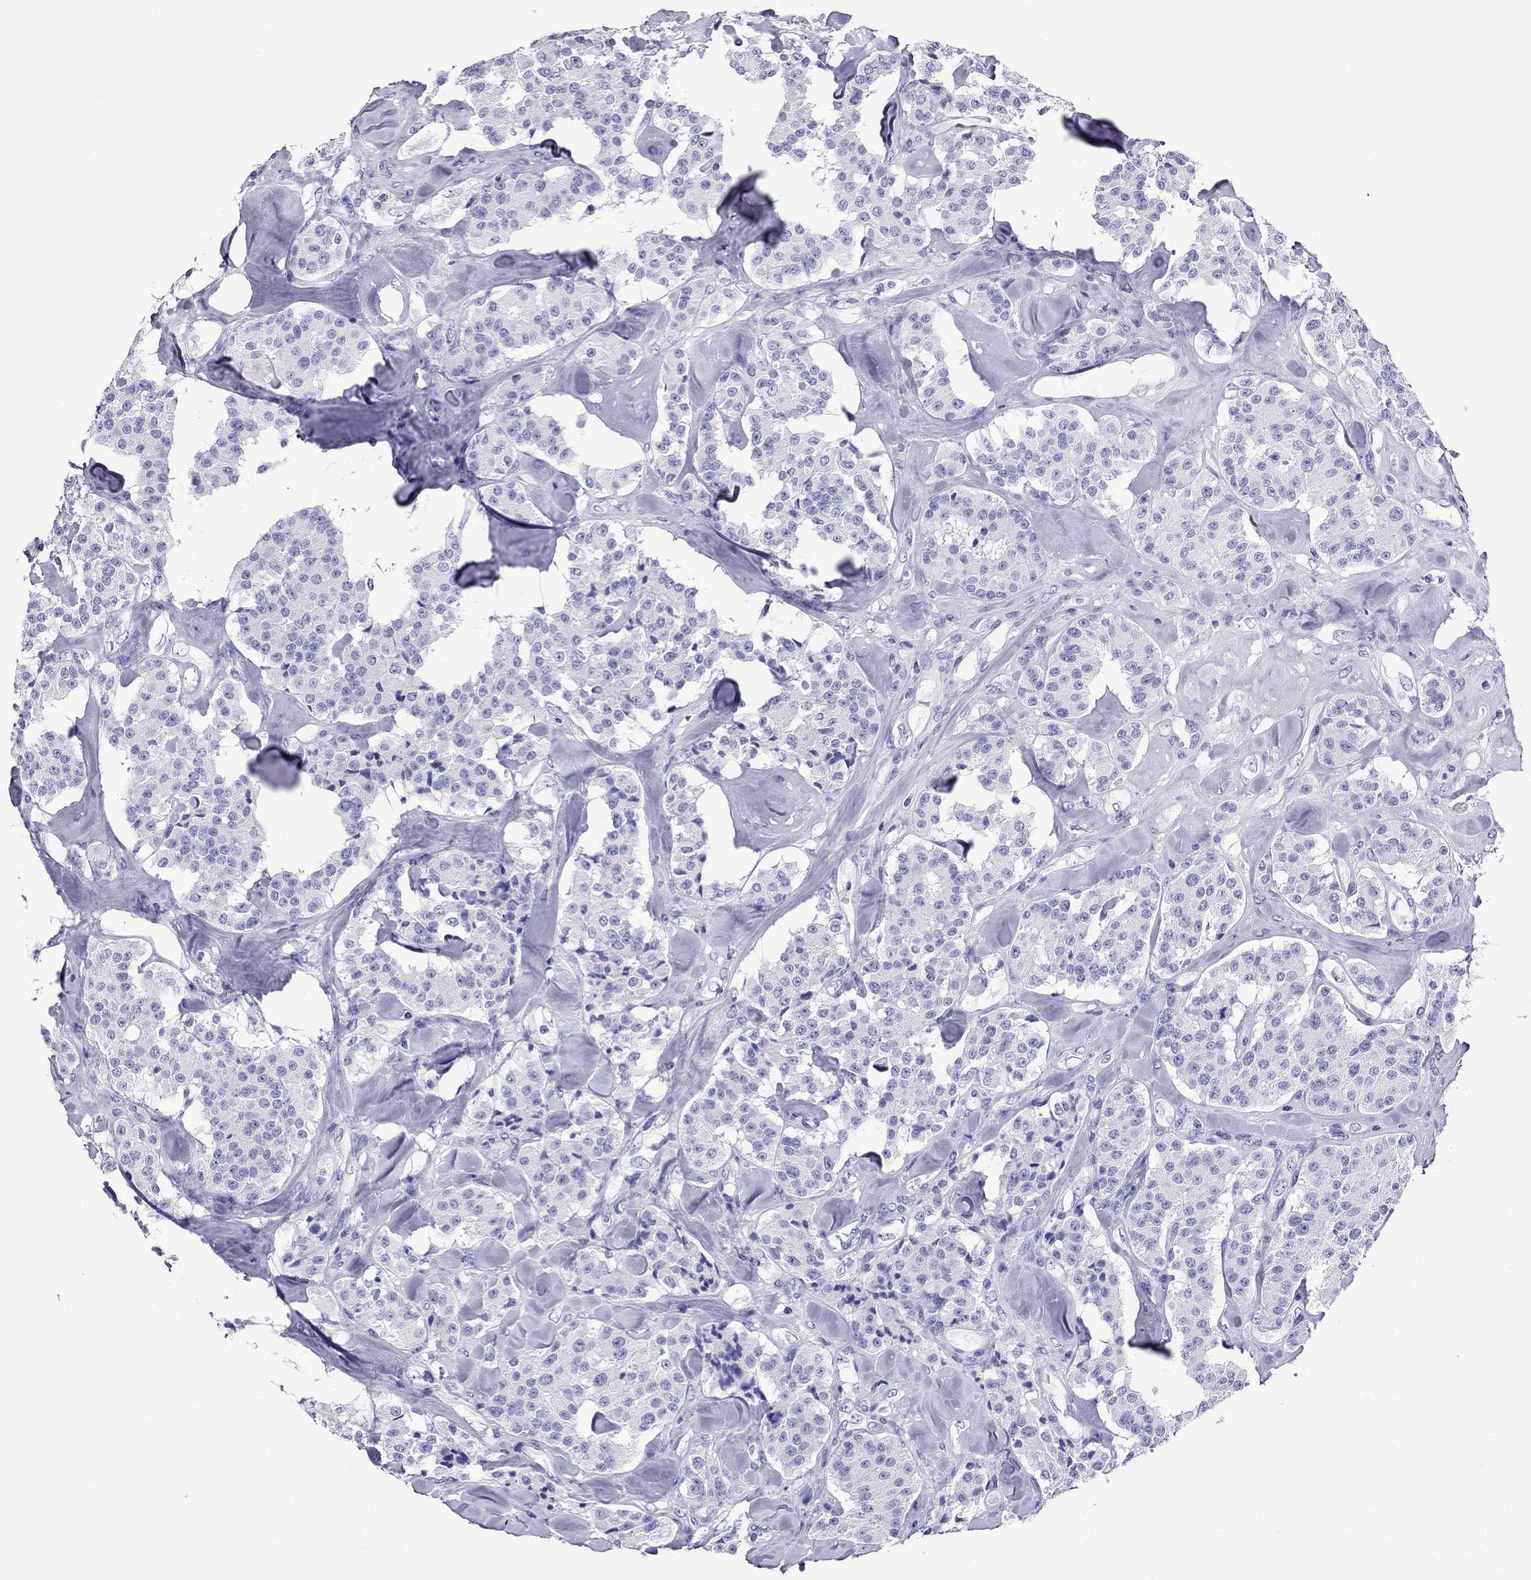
{"staining": {"intensity": "negative", "quantity": "none", "location": "none"}, "tissue": "carcinoid", "cell_type": "Tumor cells", "image_type": "cancer", "snomed": [{"axis": "morphology", "description": "Carcinoid, malignant, NOS"}, {"axis": "topography", "description": "Pancreas"}], "caption": "Immunohistochemistry photomicrograph of malignant carcinoid stained for a protein (brown), which reveals no positivity in tumor cells.", "gene": "SCART1", "patient": {"sex": "male", "age": 41}}